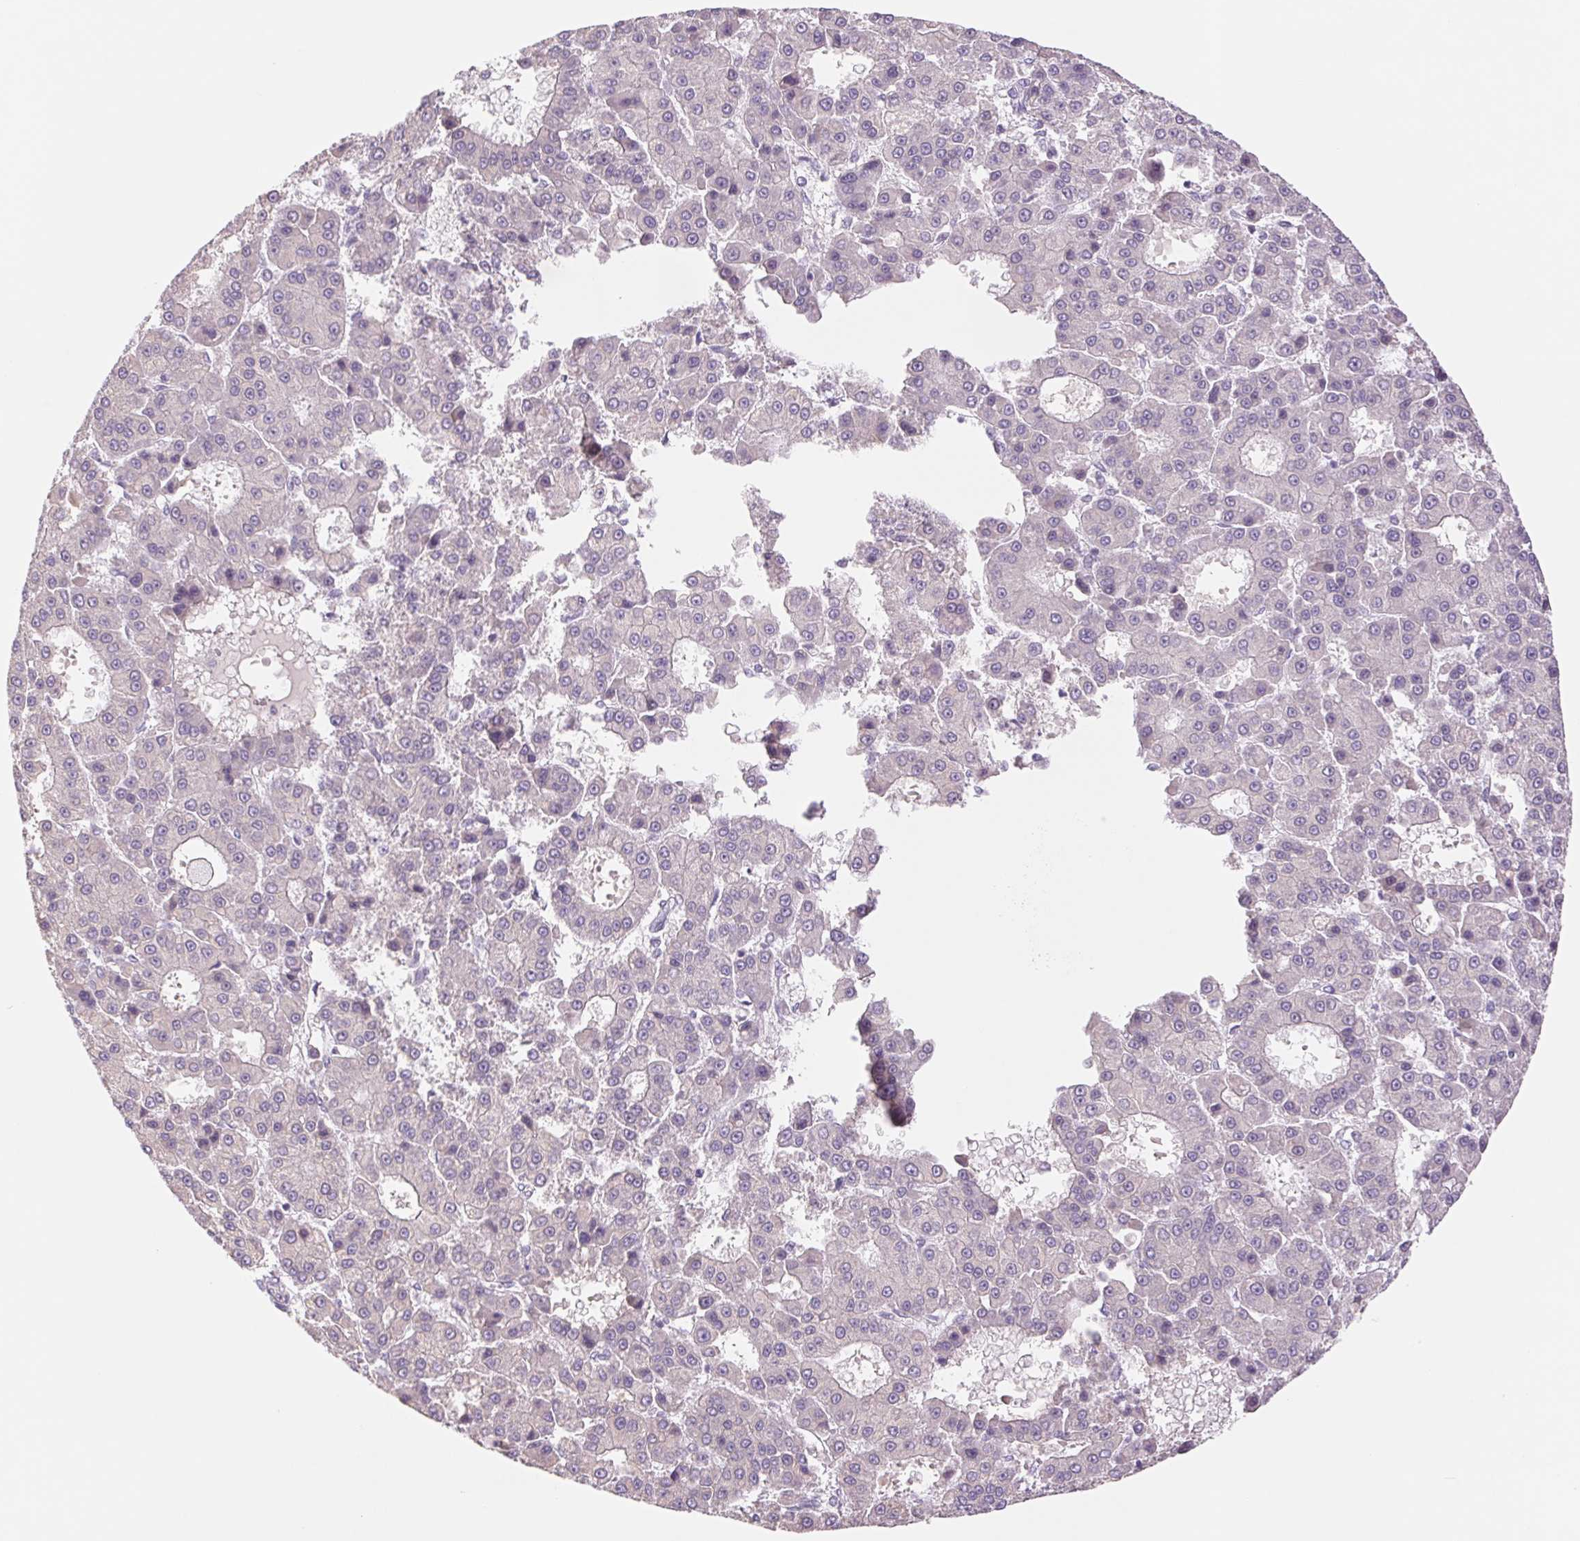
{"staining": {"intensity": "negative", "quantity": "none", "location": "none"}, "tissue": "liver cancer", "cell_type": "Tumor cells", "image_type": "cancer", "snomed": [{"axis": "morphology", "description": "Carcinoma, Hepatocellular, NOS"}, {"axis": "topography", "description": "Liver"}], "caption": "Tumor cells are negative for brown protein staining in hepatocellular carcinoma (liver).", "gene": "KRT1", "patient": {"sex": "male", "age": 70}}